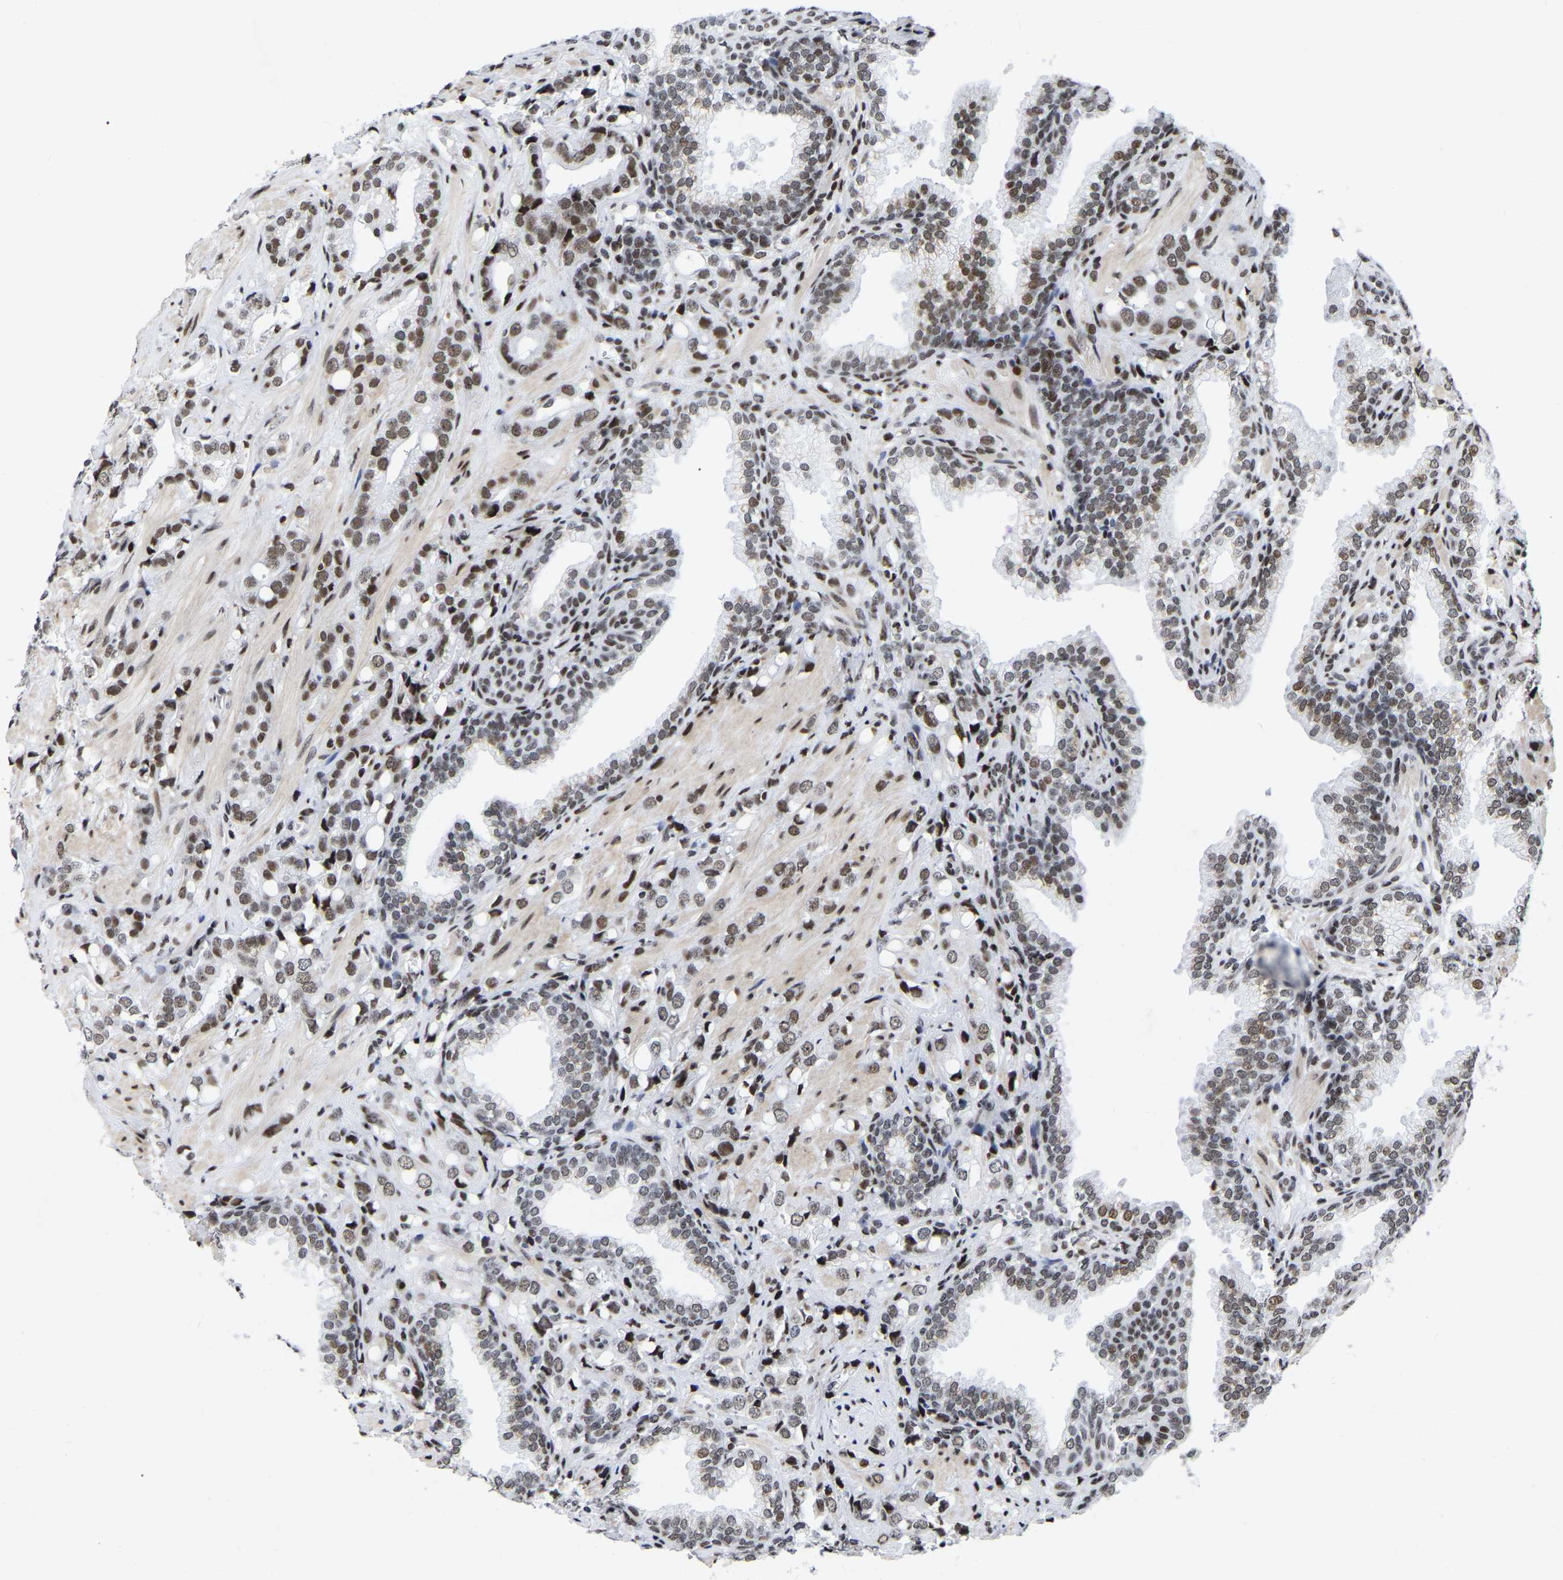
{"staining": {"intensity": "moderate", "quantity": "25%-75%", "location": "nuclear"}, "tissue": "prostate cancer", "cell_type": "Tumor cells", "image_type": "cancer", "snomed": [{"axis": "morphology", "description": "Adenocarcinoma, High grade"}, {"axis": "topography", "description": "Prostate"}], "caption": "Immunohistochemistry (IHC) histopathology image of prostate cancer (high-grade adenocarcinoma) stained for a protein (brown), which demonstrates medium levels of moderate nuclear positivity in about 25%-75% of tumor cells.", "gene": "PRCC", "patient": {"sex": "male", "age": 52}}